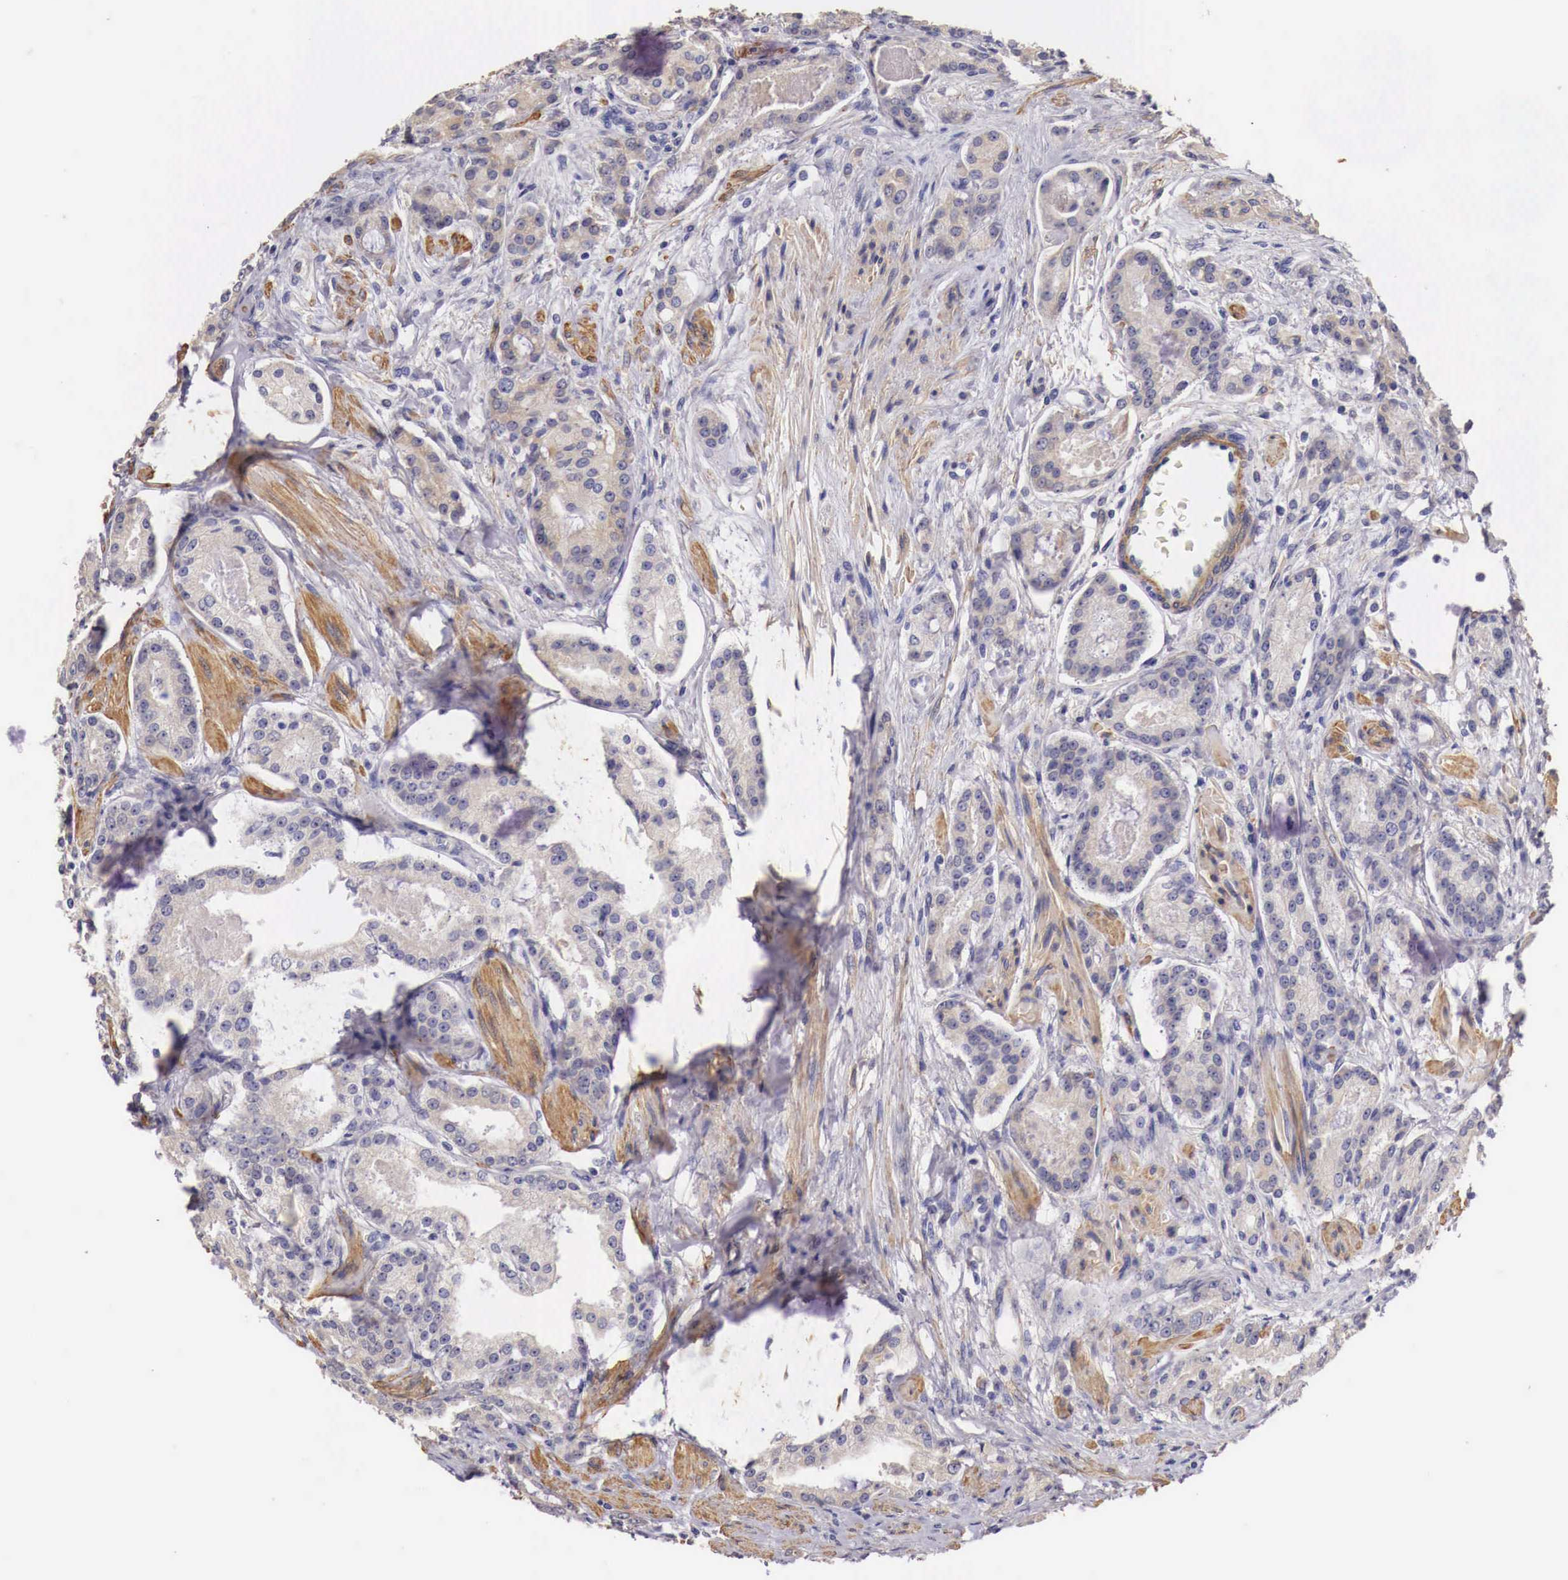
{"staining": {"intensity": "weak", "quantity": "25%-75%", "location": "cytoplasmic/membranous"}, "tissue": "prostate cancer", "cell_type": "Tumor cells", "image_type": "cancer", "snomed": [{"axis": "morphology", "description": "Adenocarcinoma, Medium grade"}, {"axis": "topography", "description": "Prostate"}], "caption": "This is a micrograph of immunohistochemistry staining of prostate cancer, which shows weak expression in the cytoplasmic/membranous of tumor cells.", "gene": "ENOX2", "patient": {"sex": "male", "age": 72}}